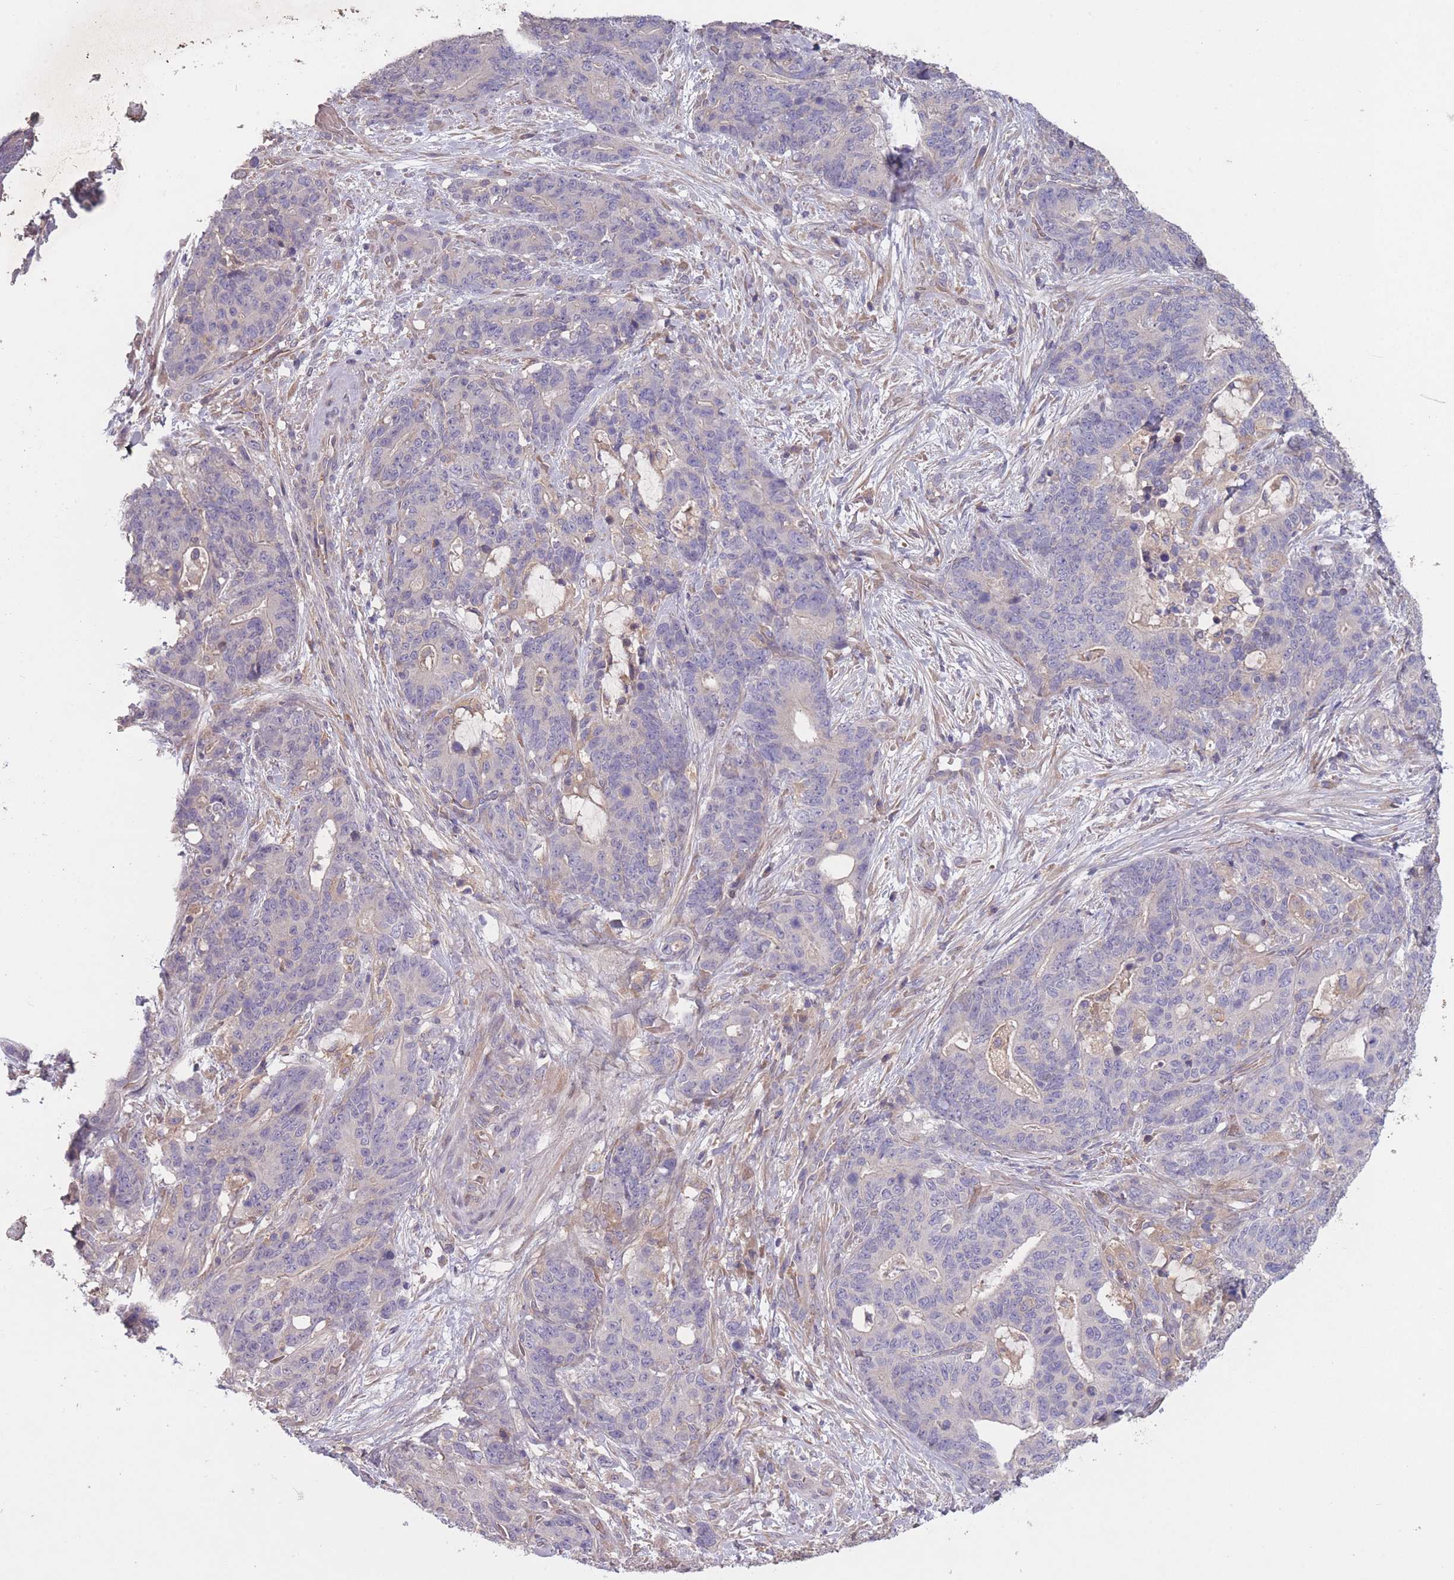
{"staining": {"intensity": "negative", "quantity": "none", "location": "none"}, "tissue": "stomach cancer", "cell_type": "Tumor cells", "image_type": "cancer", "snomed": [{"axis": "morphology", "description": "Normal tissue, NOS"}, {"axis": "morphology", "description": "Adenocarcinoma, NOS"}, {"axis": "topography", "description": "Stomach"}], "caption": "The image displays no significant staining in tumor cells of stomach adenocarcinoma.", "gene": "OR2V2", "patient": {"sex": "female", "age": 64}}